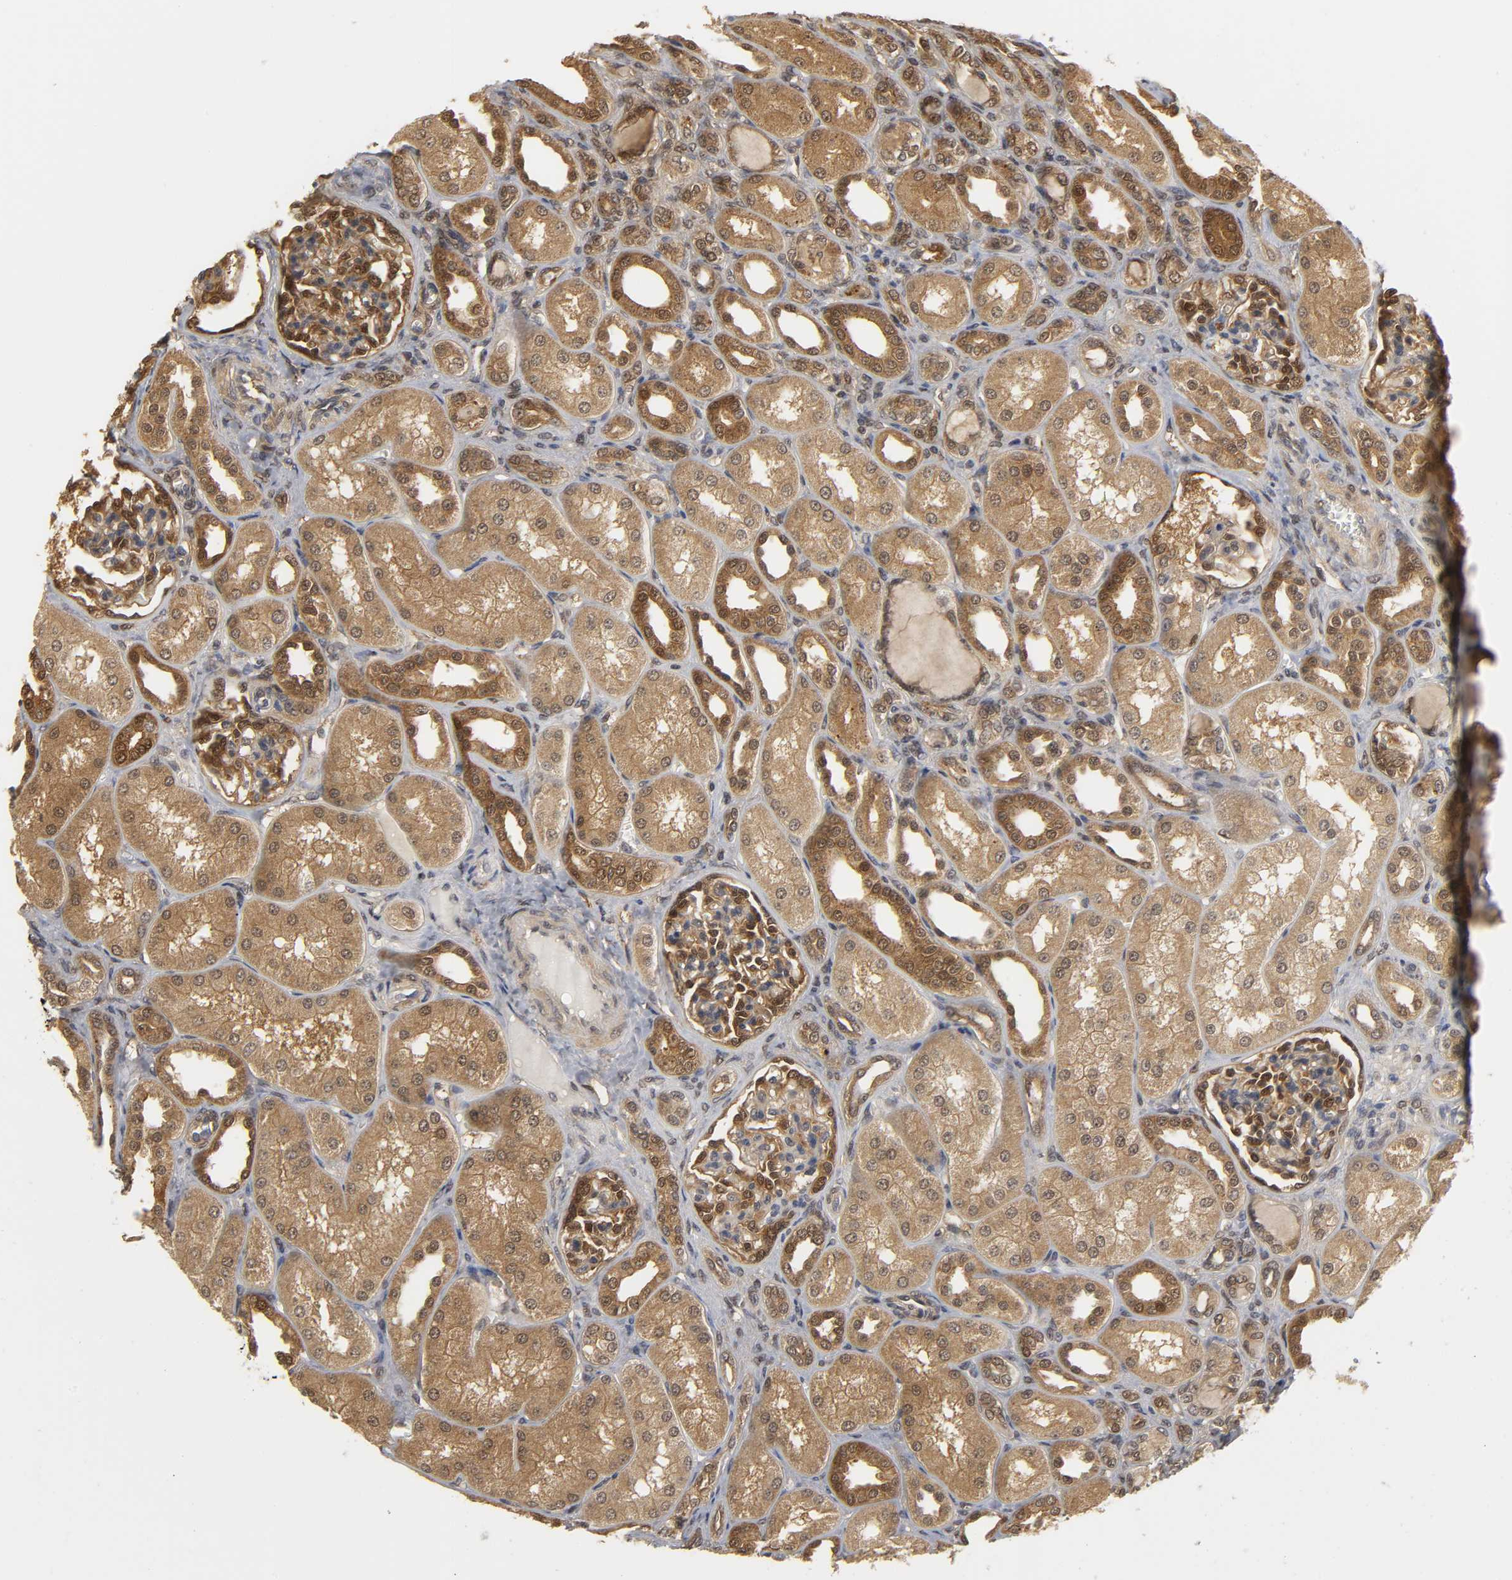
{"staining": {"intensity": "moderate", "quantity": "25%-75%", "location": "cytoplasmic/membranous"}, "tissue": "kidney", "cell_type": "Cells in glomeruli", "image_type": "normal", "snomed": [{"axis": "morphology", "description": "Normal tissue, NOS"}, {"axis": "topography", "description": "Kidney"}], "caption": "An immunohistochemistry (IHC) photomicrograph of normal tissue is shown. Protein staining in brown labels moderate cytoplasmic/membranous positivity in kidney within cells in glomeruli.", "gene": "PARK7", "patient": {"sex": "male", "age": 7}}